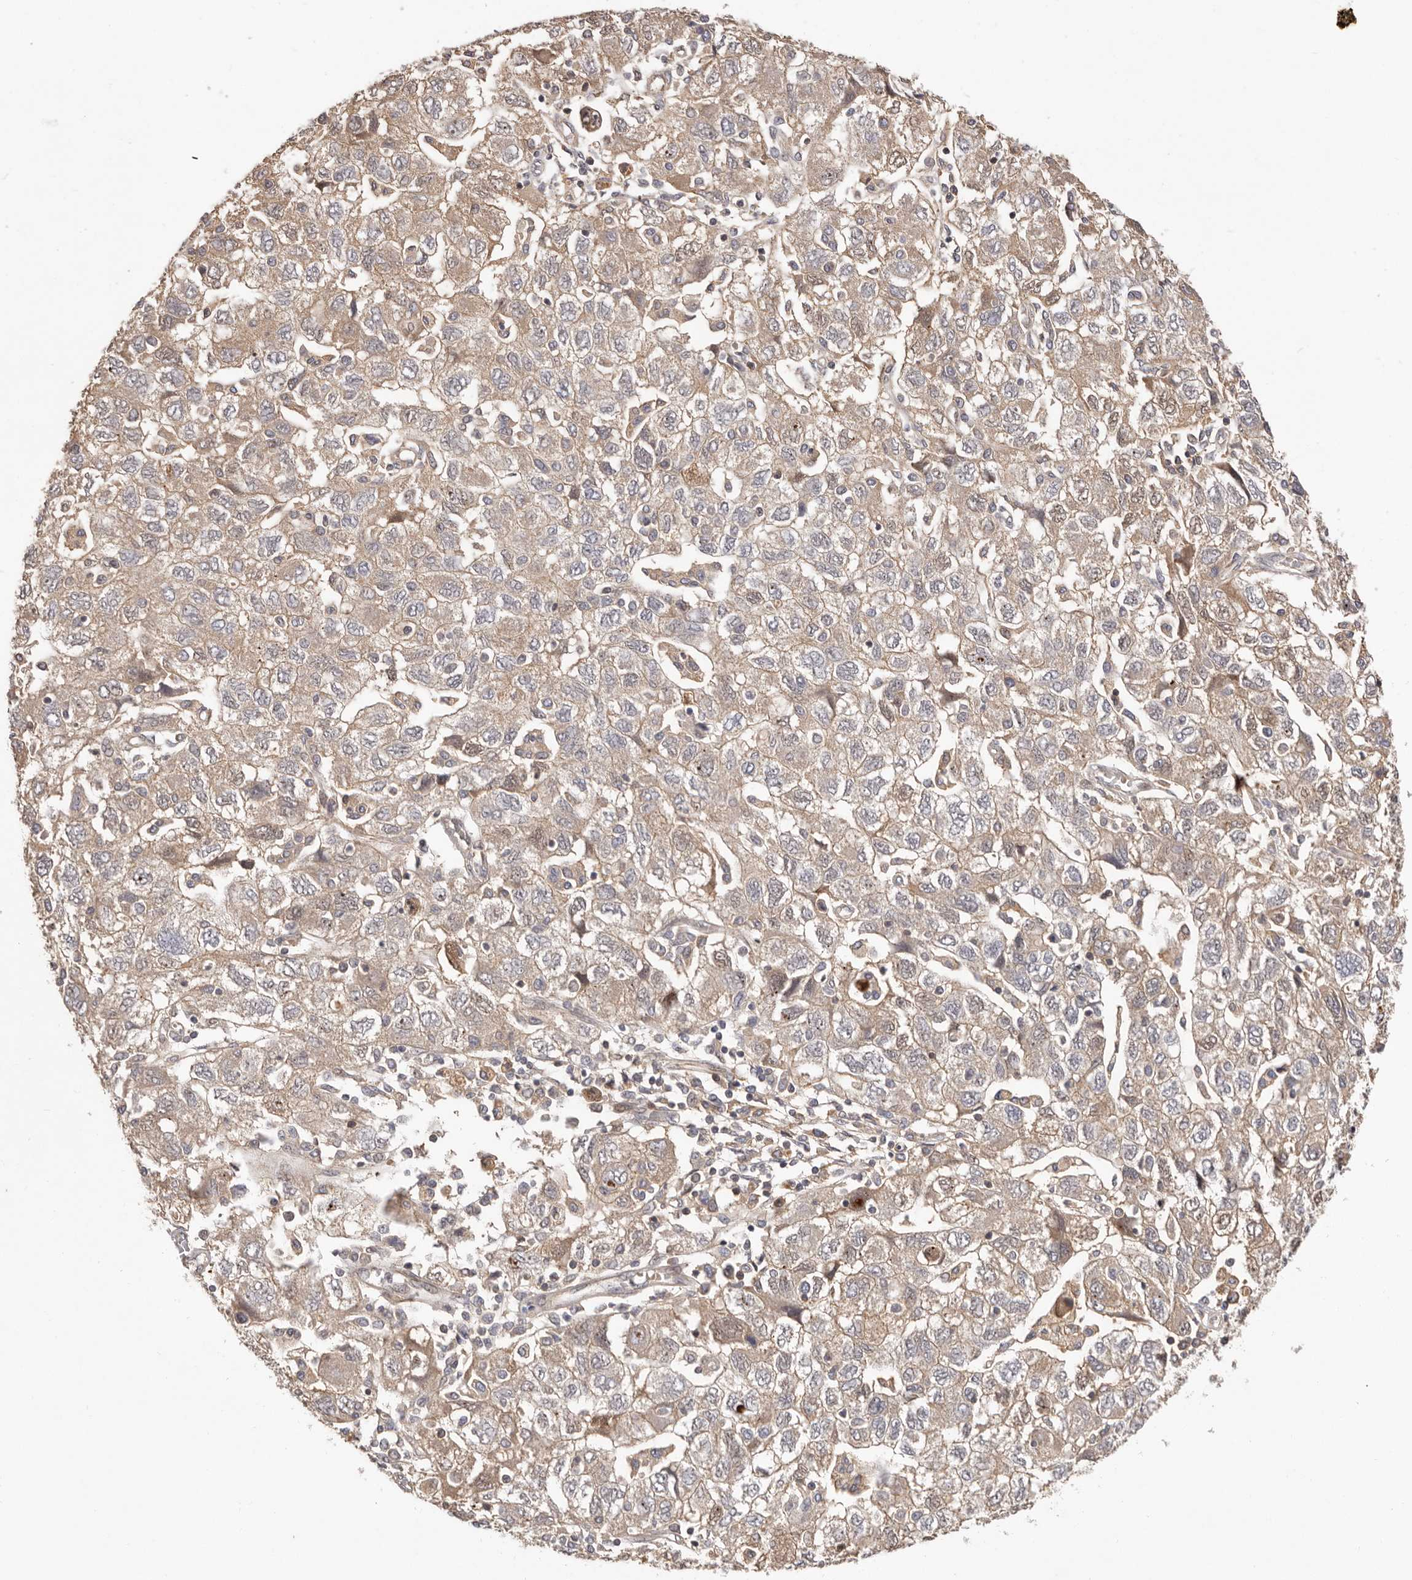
{"staining": {"intensity": "weak", "quantity": ">75%", "location": "cytoplasmic/membranous"}, "tissue": "ovarian cancer", "cell_type": "Tumor cells", "image_type": "cancer", "snomed": [{"axis": "morphology", "description": "Carcinoma, NOS"}, {"axis": "morphology", "description": "Cystadenocarcinoma, serous, NOS"}, {"axis": "topography", "description": "Ovary"}], "caption": "Human ovarian carcinoma stained with a brown dye demonstrates weak cytoplasmic/membranous positive staining in approximately >75% of tumor cells.", "gene": "DOP1A", "patient": {"sex": "female", "age": 69}}